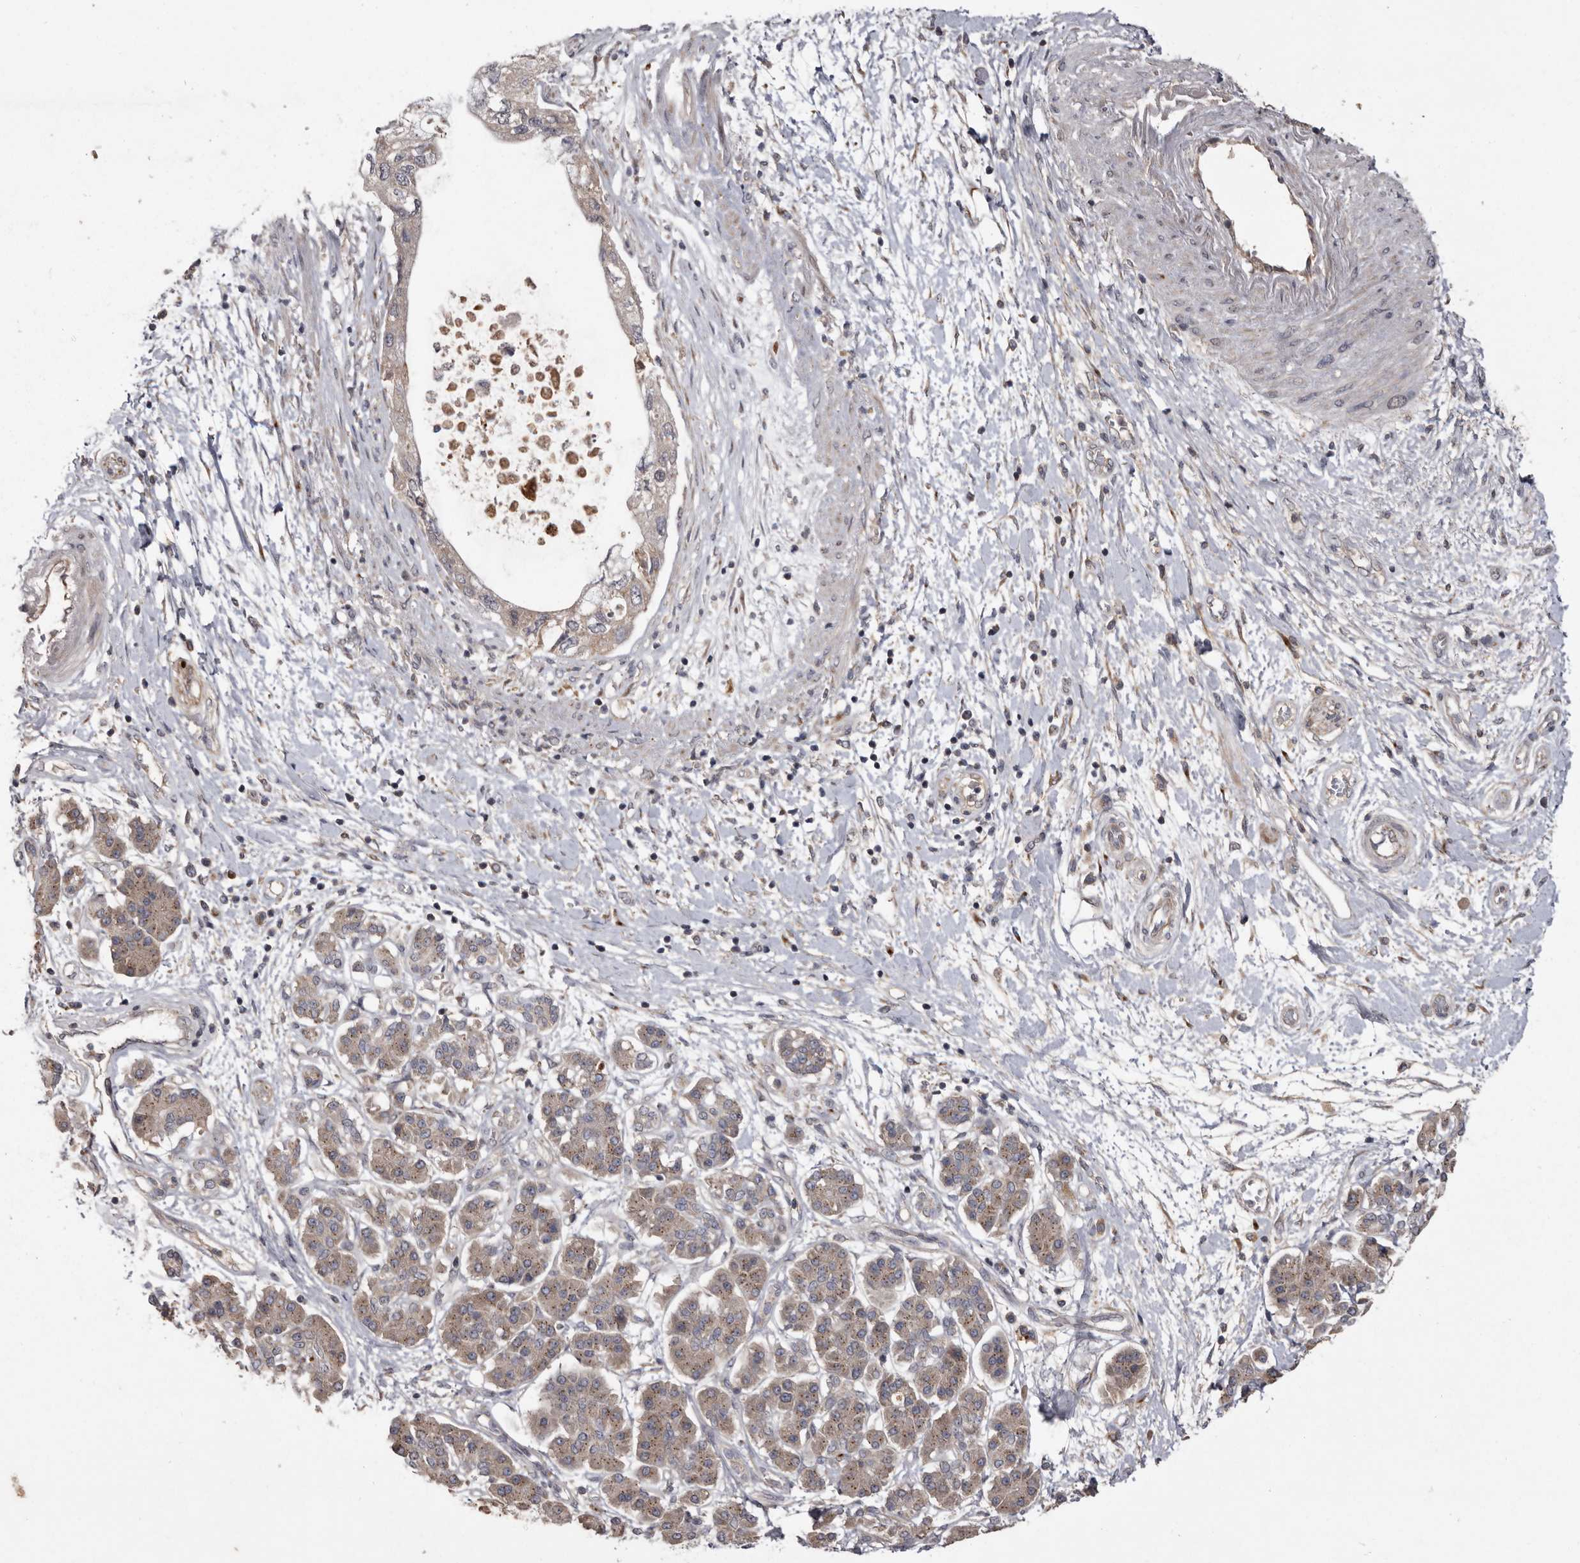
{"staining": {"intensity": "negative", "quantity": "none", "location": "none"}, "tissue": "pancreatic cancer", "cell_type": "Tumor cells", "image_type": "cancer", "snomed": [{"axis": "morphology", "description": "Adenocarcinoma, NOS"}, {"axis": "topography", "description": "Pancreas"}], "caption": "High power microscopy histopathology image of an IHC micrograph of pancreatic cancer, revealing no significant staining in tumor cells.", "gene": "FLAD1", "patient": {"sex": "female", "age": 73}}